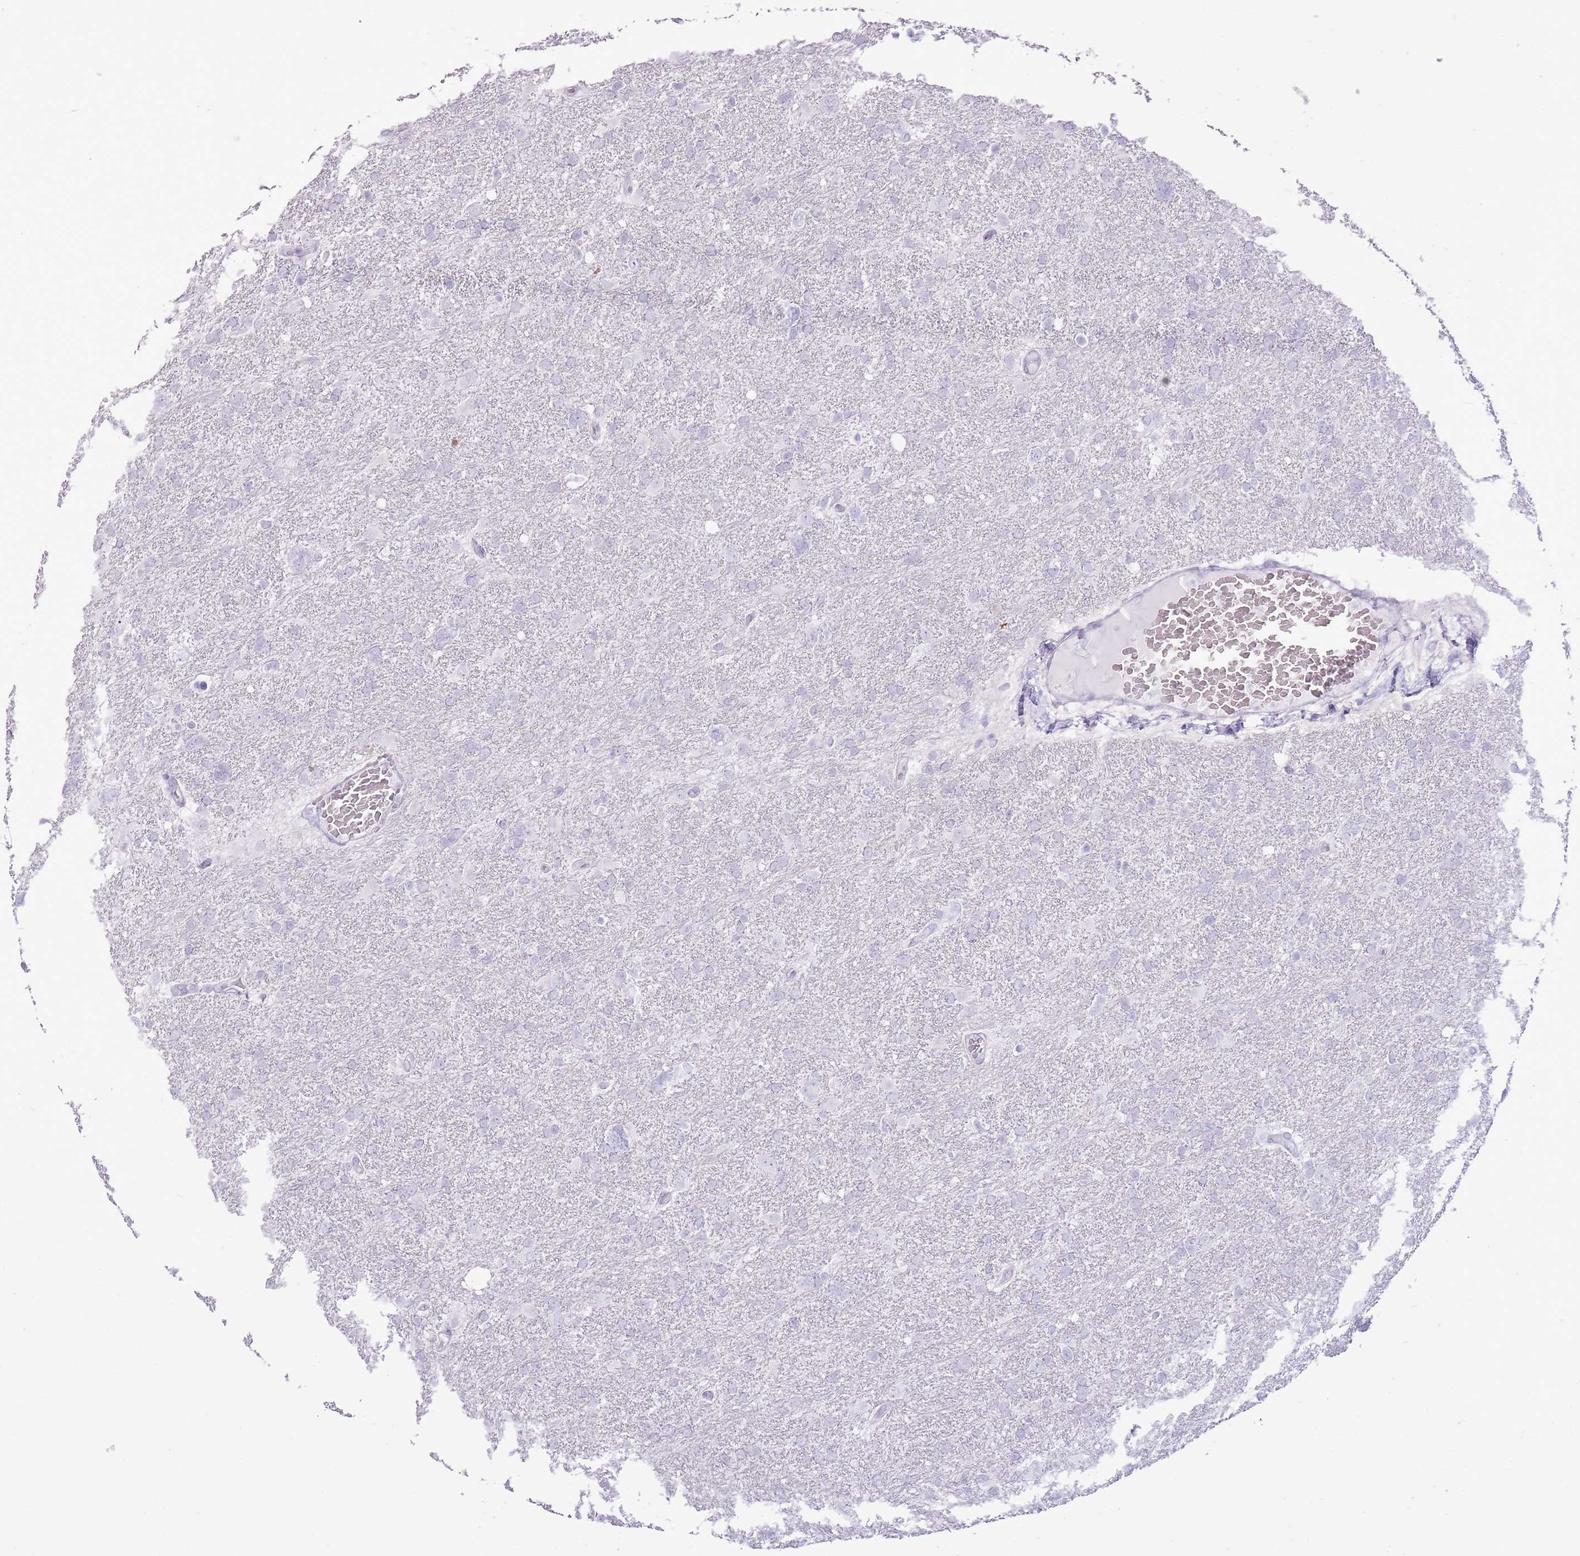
{"staining": {"intensity": "negative", "quantity": "none", "location": "none"}, "tissue": "glioma", "cell_type": "Tumor cells", "image_type": "cancer", "snomed": [{"axis": "morphology", "description": "Glioma, malignant, High grade"}, {"axis": "topography", "description": "Brain"}], "caption": "This is a image of IHC staining of malignant glioma (high-grade), which shows no staining in tumor cells. Nuclei are stained in blue.", "gene": "RPL3L", "patient": {"sex": "male", "age": 61}}